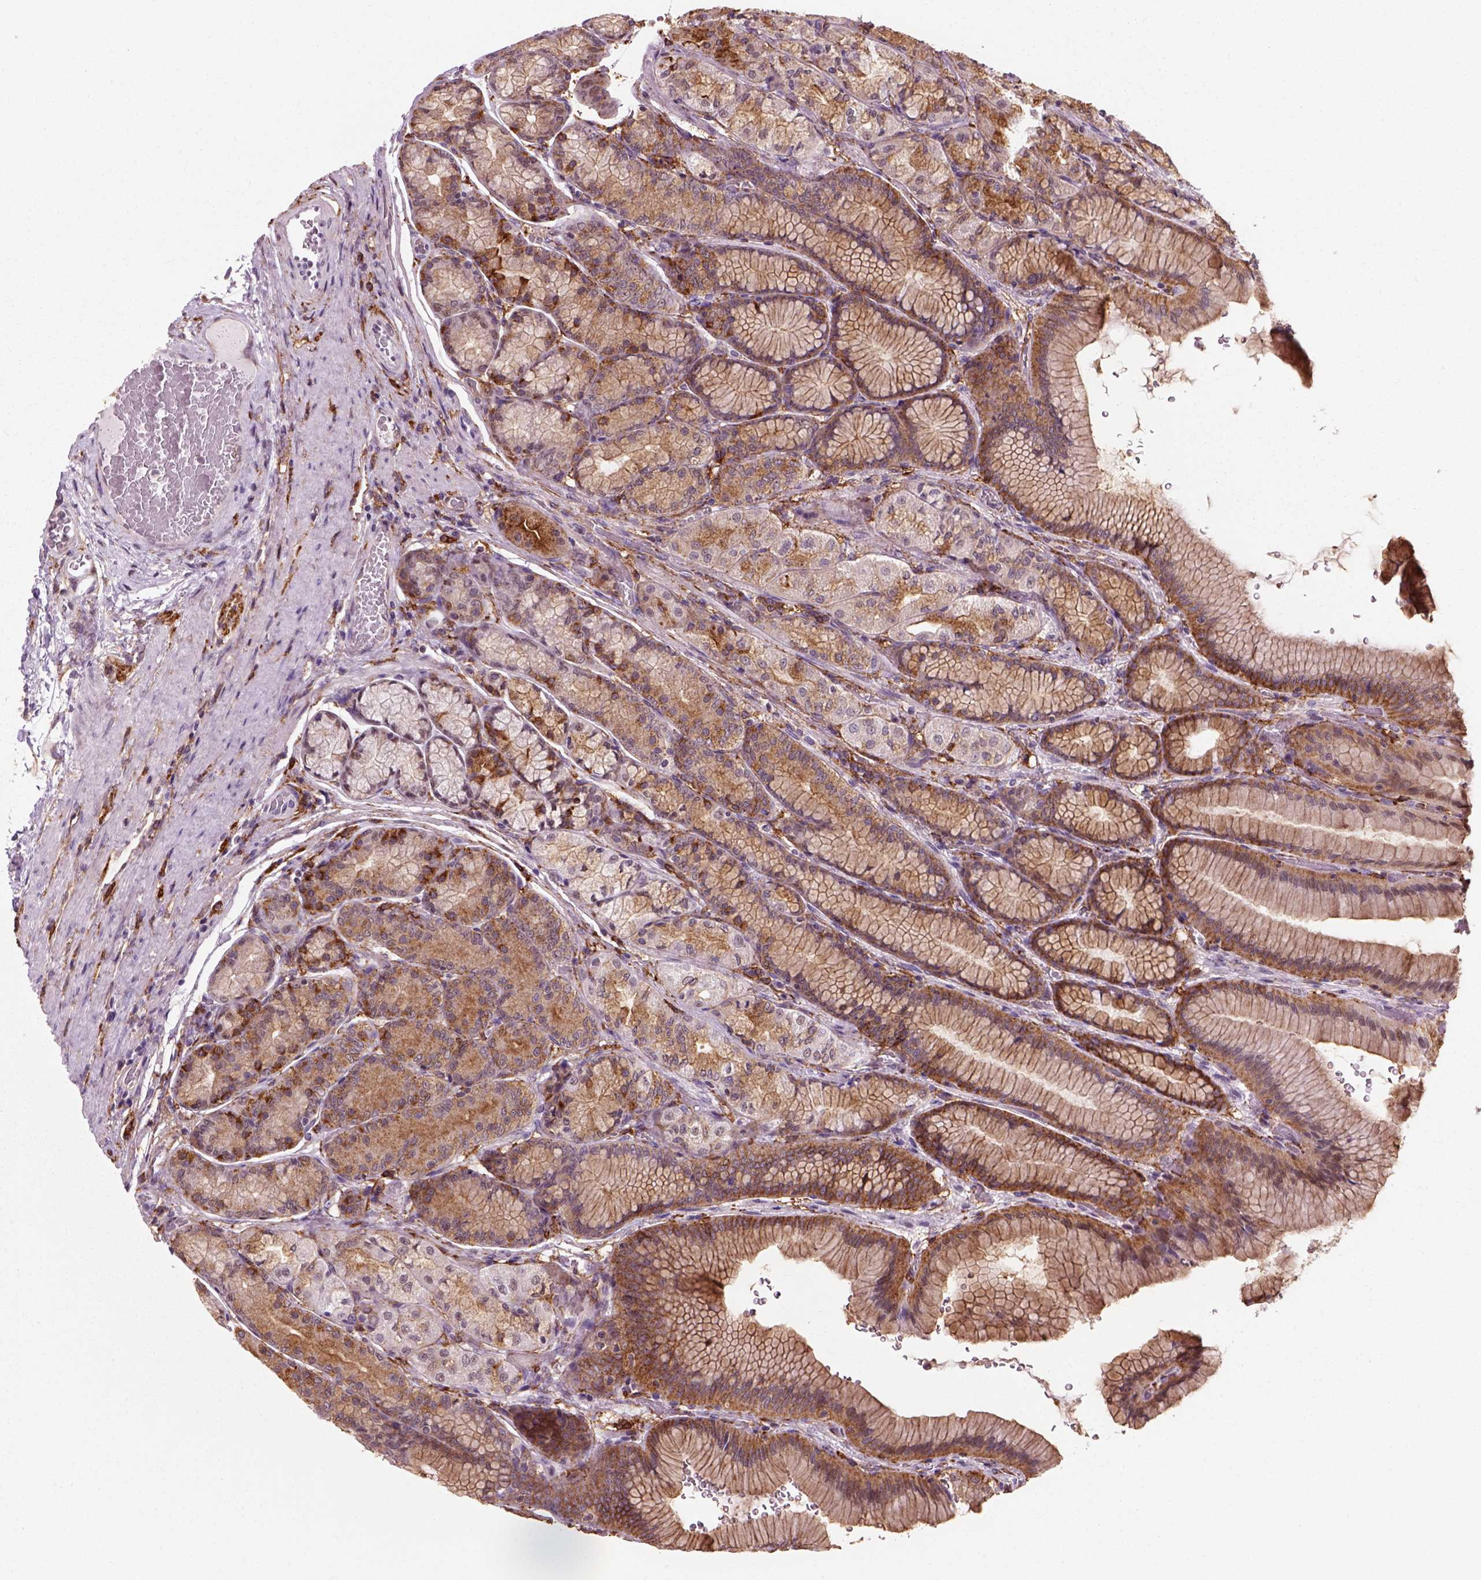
{"staining": {"intensity": "moderate", "quantity": "25%-75%", "location": "cytoplasmic/membranous"}, "tissue": "stomach", "cell_type": "Glandular cells", "image_type": "normal", "snomed": [{"axis": "morphology", "description": "Normal tissue, NOS"}, {"axis": "morphology", "description": "Adenocarcinoma, NOS"}, {"axis": "morphology", "description": "Adenocarcinoma, High grade"}, {"axis": "topography", "description": "Stomach, upper"}, {"axis": "topography", "description": "Stomach"}], "caption": "Immunohistochemical staining of benign human stomach displays 25%-75% levels of moderate cytoplasmic/membranous protein expression in about 25%-75% of glandular cells.", "gene": "MARCKS", "patient": {"sex": "female", "age": 65}}